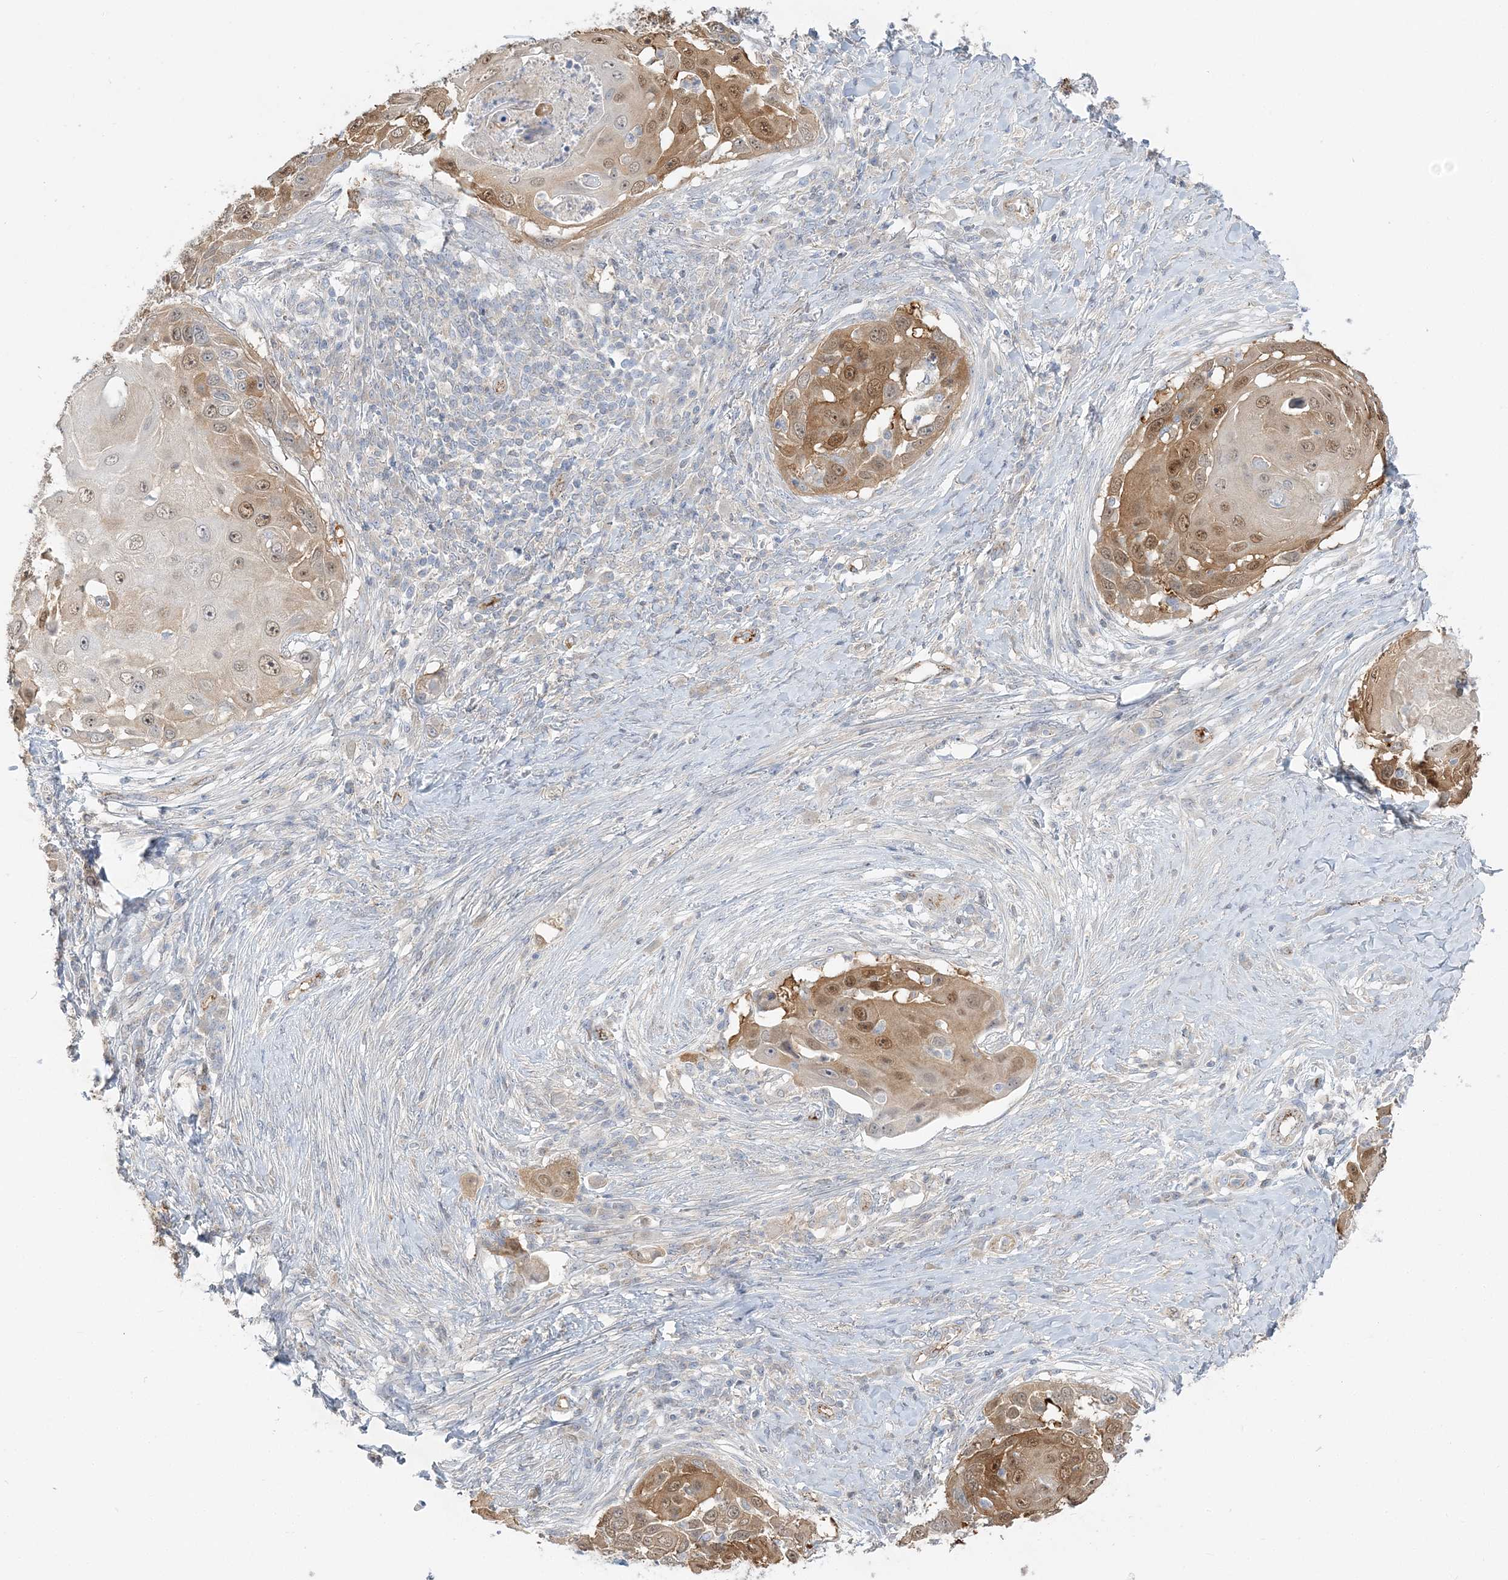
{"staining": {"intensity": "moderate", "quantity": ">75%", "location": "cytoplasmic/membranous,nuclear"}, "tissue": "skin cancer", "cell_type": "Tumor cells", "image_type": "cancer", "snomed": [{"axis": "morphology", "description": "Squamous cell carcinoma, NOS"}, {"axis": "topography", "description": "Skin"}], "caption": "Human squamous cell carcinoma (skin) stained for a protein (brown) shows moderate cytoplasmic/membranous and nuclear positive expression in approximately >75% of tumor cells.", "gene": "INPP1", "patient": {"sex": "female", "age": 44}}